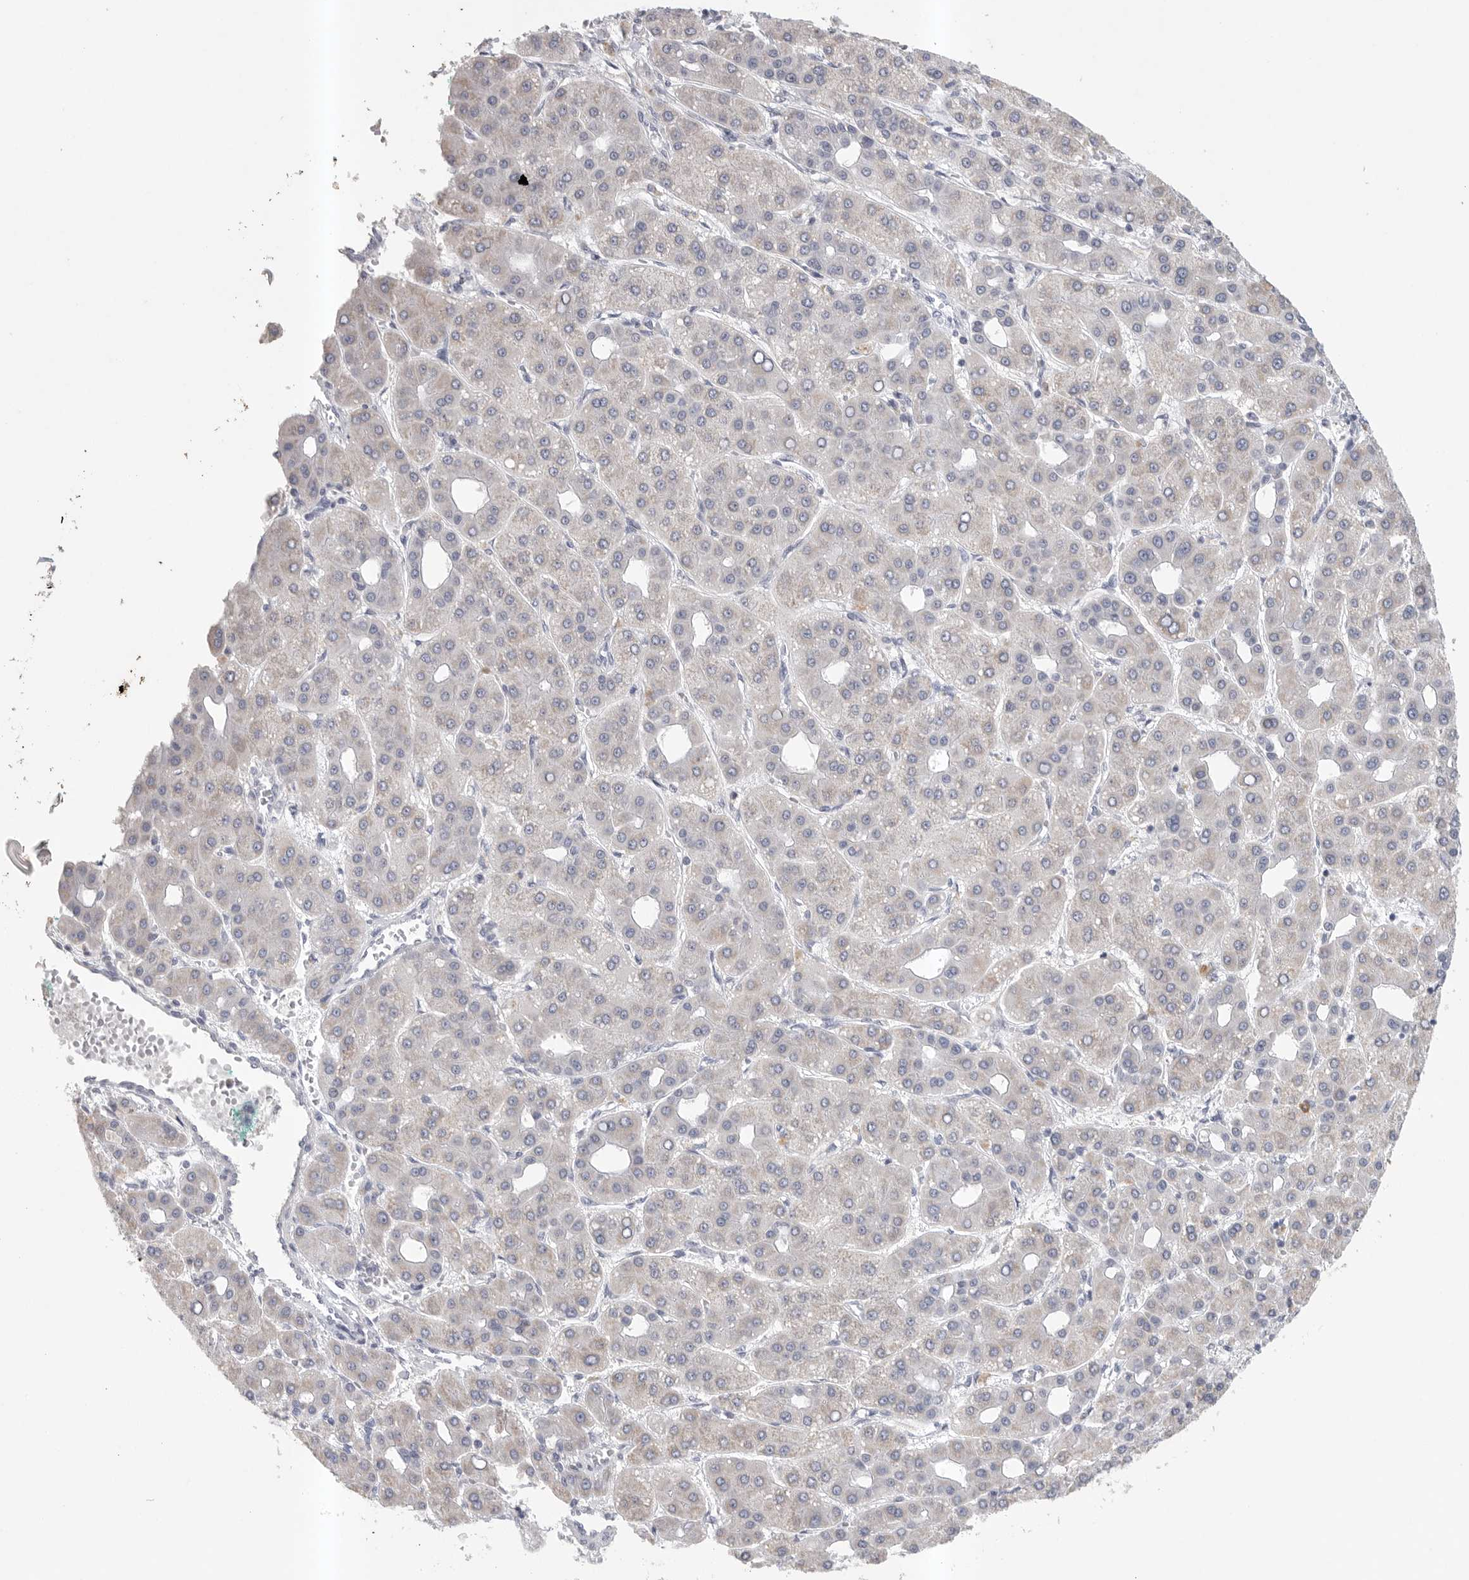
{"staining": {"intensity": "negative", "quantity": "none", "location": "none"}, "tissue": "liver cancer", "cell_type": "Tumor cells", "image_type": "cancer", "snomed": [{"axis": "morphology", "description": "Carcinoma, Hepatocellular, NOS"}, {"axis": "topography", "description": "Liver"}], "caption": "Photomicrograph shows no significant protein positivity in tumor cells of liver cancer. Brightfield microscopy of immunohistochemistry stained with DAB (brown) and hematoxylin (blue), captured at high magnification.", "gene": "TMEM69", "patient": {"sex": "male", "age": 65}}